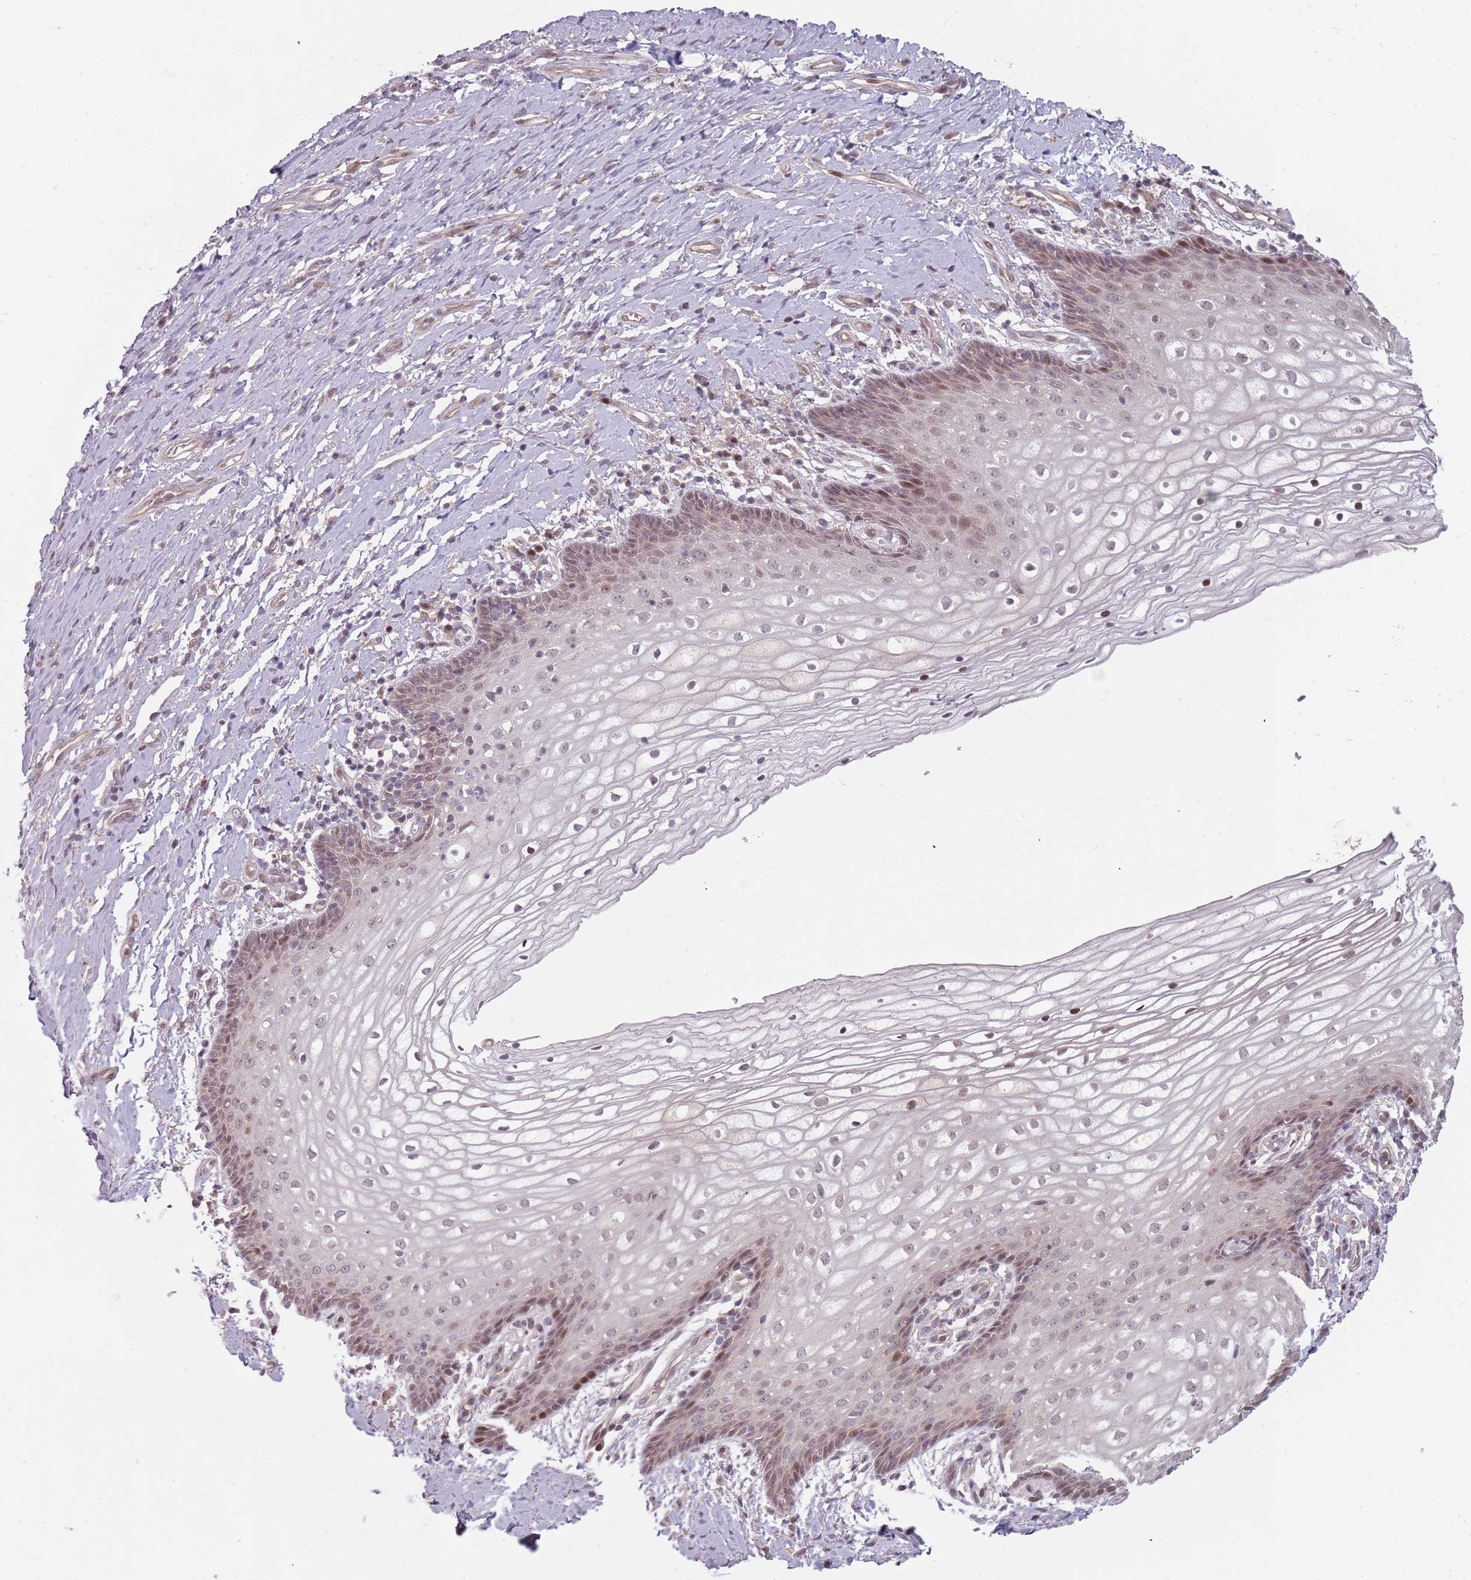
{"staining": {"intensity": "weak", "quantity": "25%-75%", "location": "nuclear"}, "tissue": "vagina", "cell_type": "Squamous epithelial cells", "image_type": "normal", "snomed": [{"axis": "morphology", "description": "Normal tissue, NOS"}, {"axis": "topography", "description": "Vagina"}], "caption": "This histopathology image exhibits IHC staining of normal human vagina, with low weak nuclear expression in about 25%-75% of squamous epithelial cells.", "gene": "ADGRG1", "patient": {"sex": "female", "age": 60}}